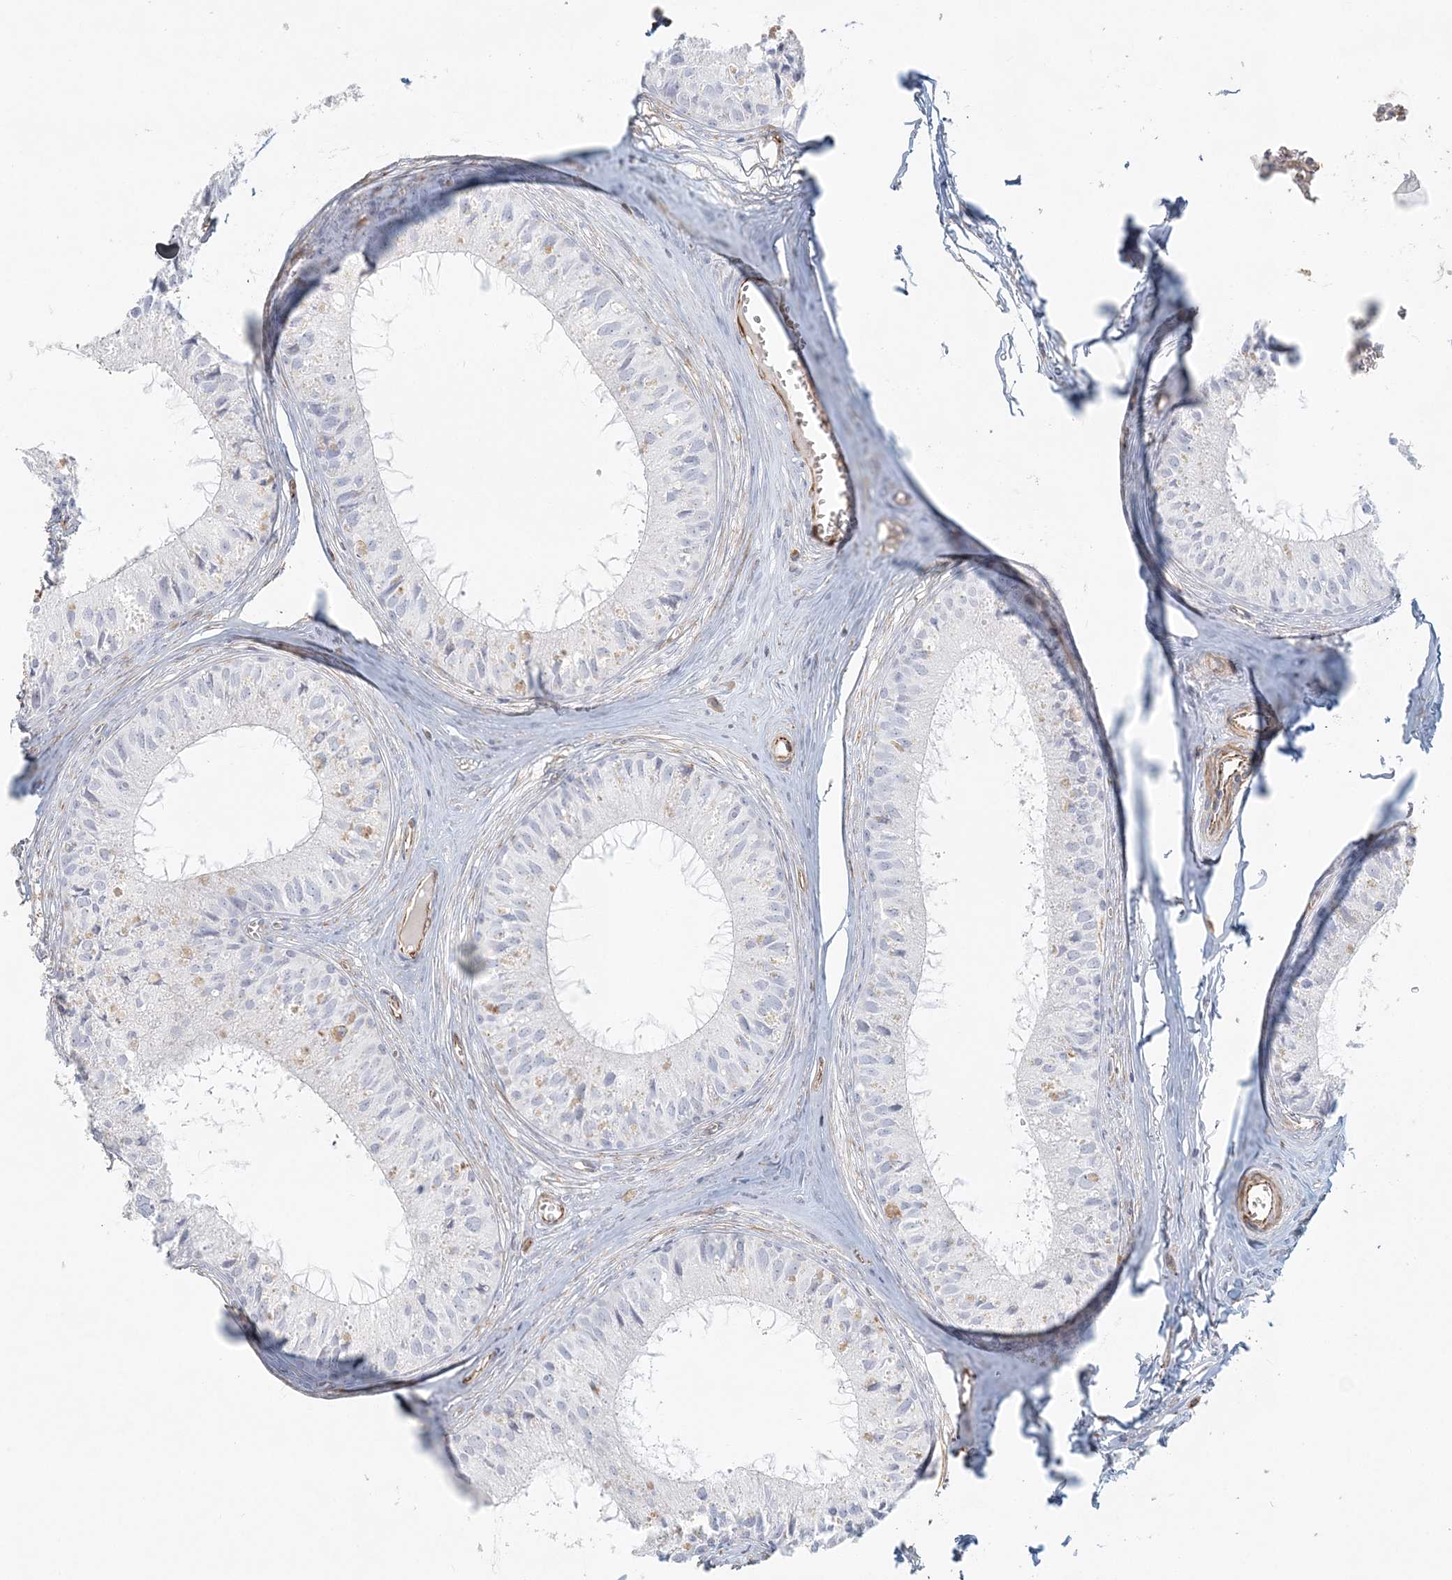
{"staining": {"intensity": "negative", "quantity": "none", "location": "none"}, "tissue": "epididymis", "cell_type": "Glandular cells", "image_type": "normal", "snomed": [{"axis": "morphology", "description": "Normal tissue, NOS"}, {"axis": "topography", "description": "Epididymis"}], "caption": "This is an immunohistochemistry micrograph of normal human epididymis. There is no expression in glandular cells.", "gene": "DMRTB1", "patient": {"sex": "male", "age": 36}}